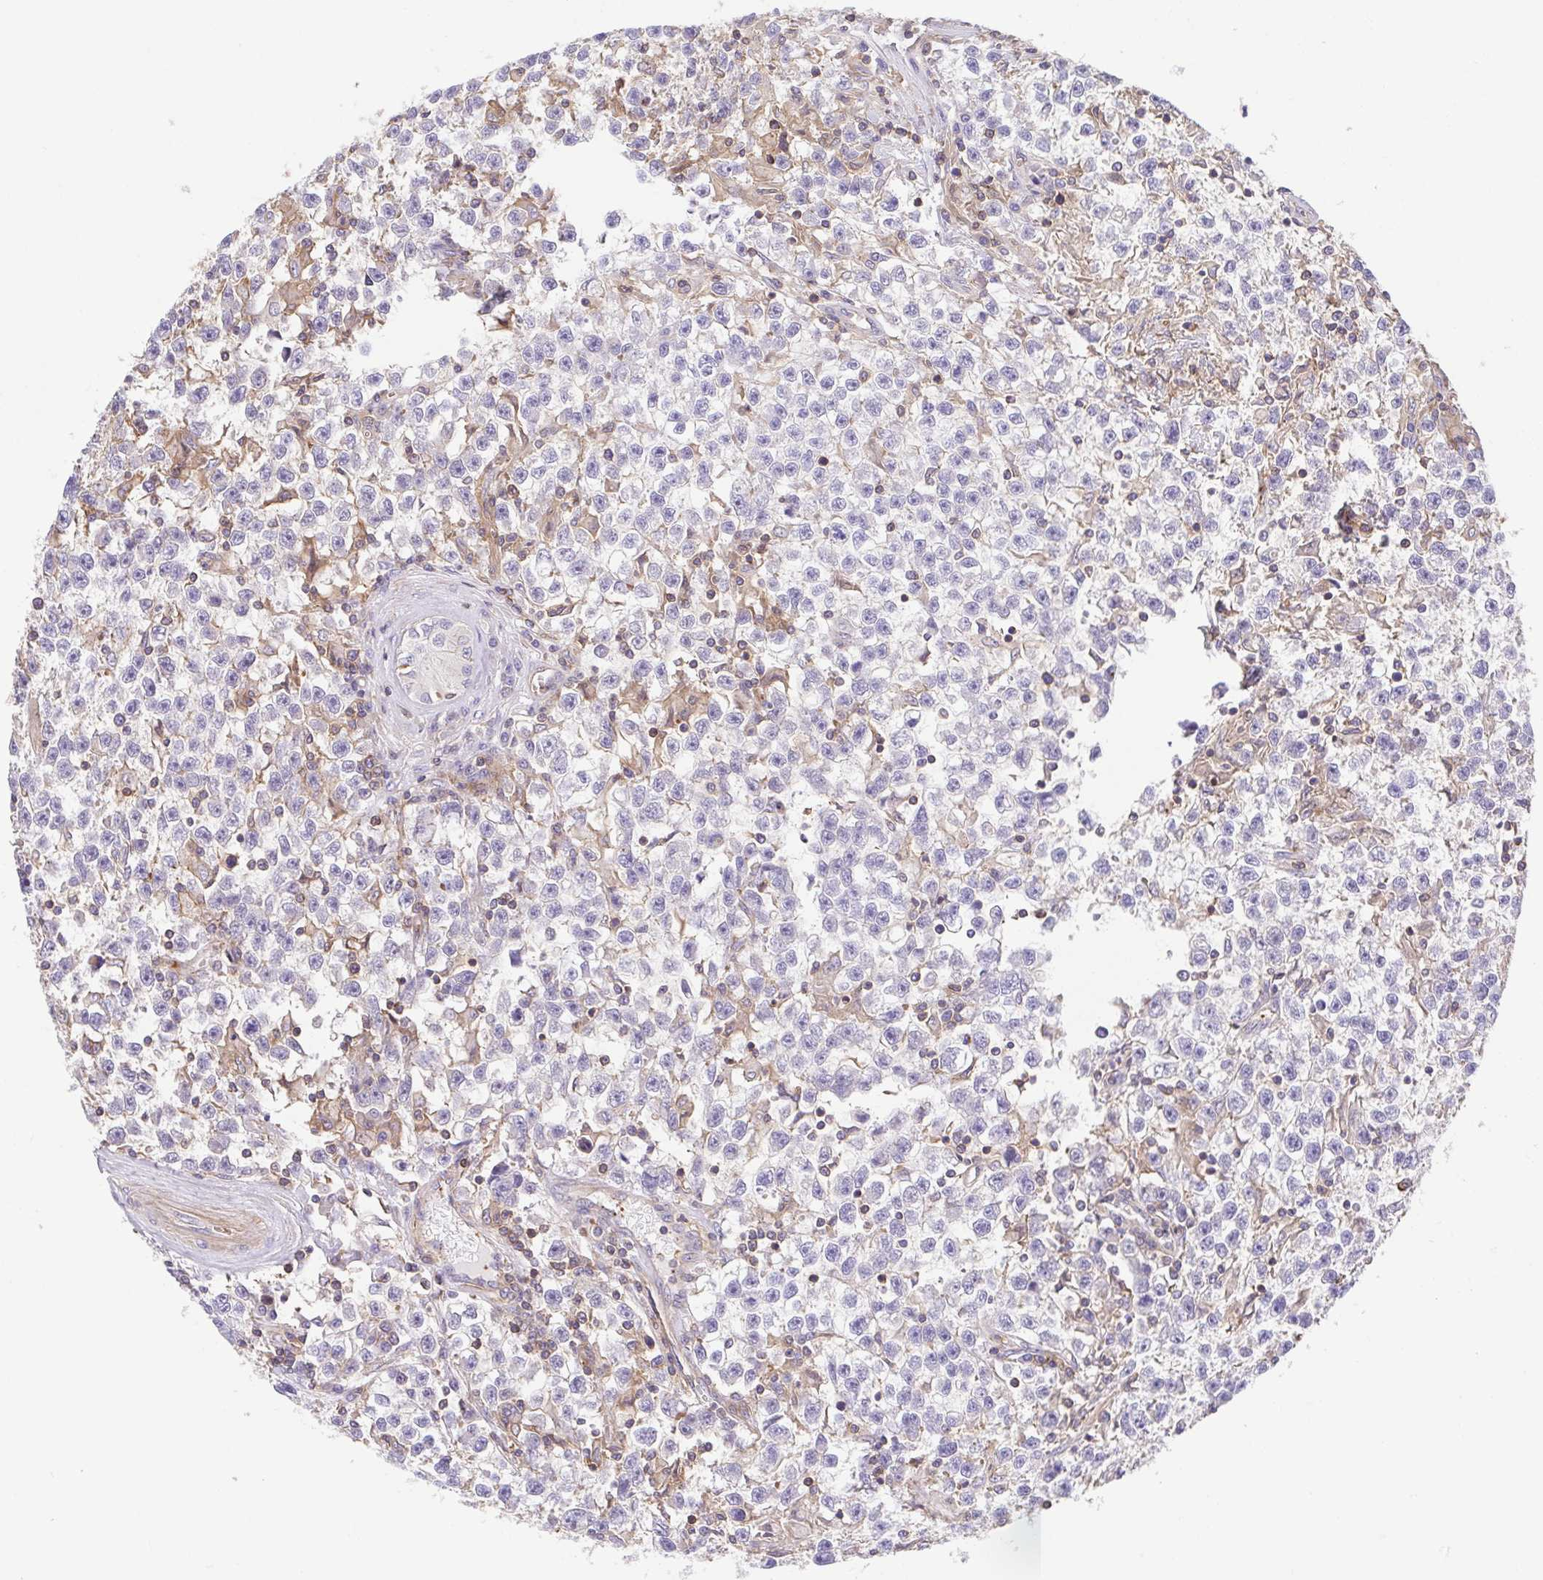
{"staining": {"intensity": "negative", "quantity": "none", "location": "none"}, "tissue": "testis cancer", "cell_type": "Tumor cells", "image_type": "cancer", "snomed": [{"axis": "morphology", "description": "Seminoma, NOS"}, {"axis": "topography", "description": "Testis"}], "caption": "Immunohistochemistry histopathology image of neoplastic tissue: human testis cancer (seminoma) stained with DAB (3,3'-diaminobenzidine) exhibits no significant protein expression in tumor cells. Brightfield microscopy of immunohistochemistry stained with DAB (brown) and hematoxylin (blue), captured at high magnification.", "gene": "PRR14L", "patient": {"sex": "male", "age": 31}}